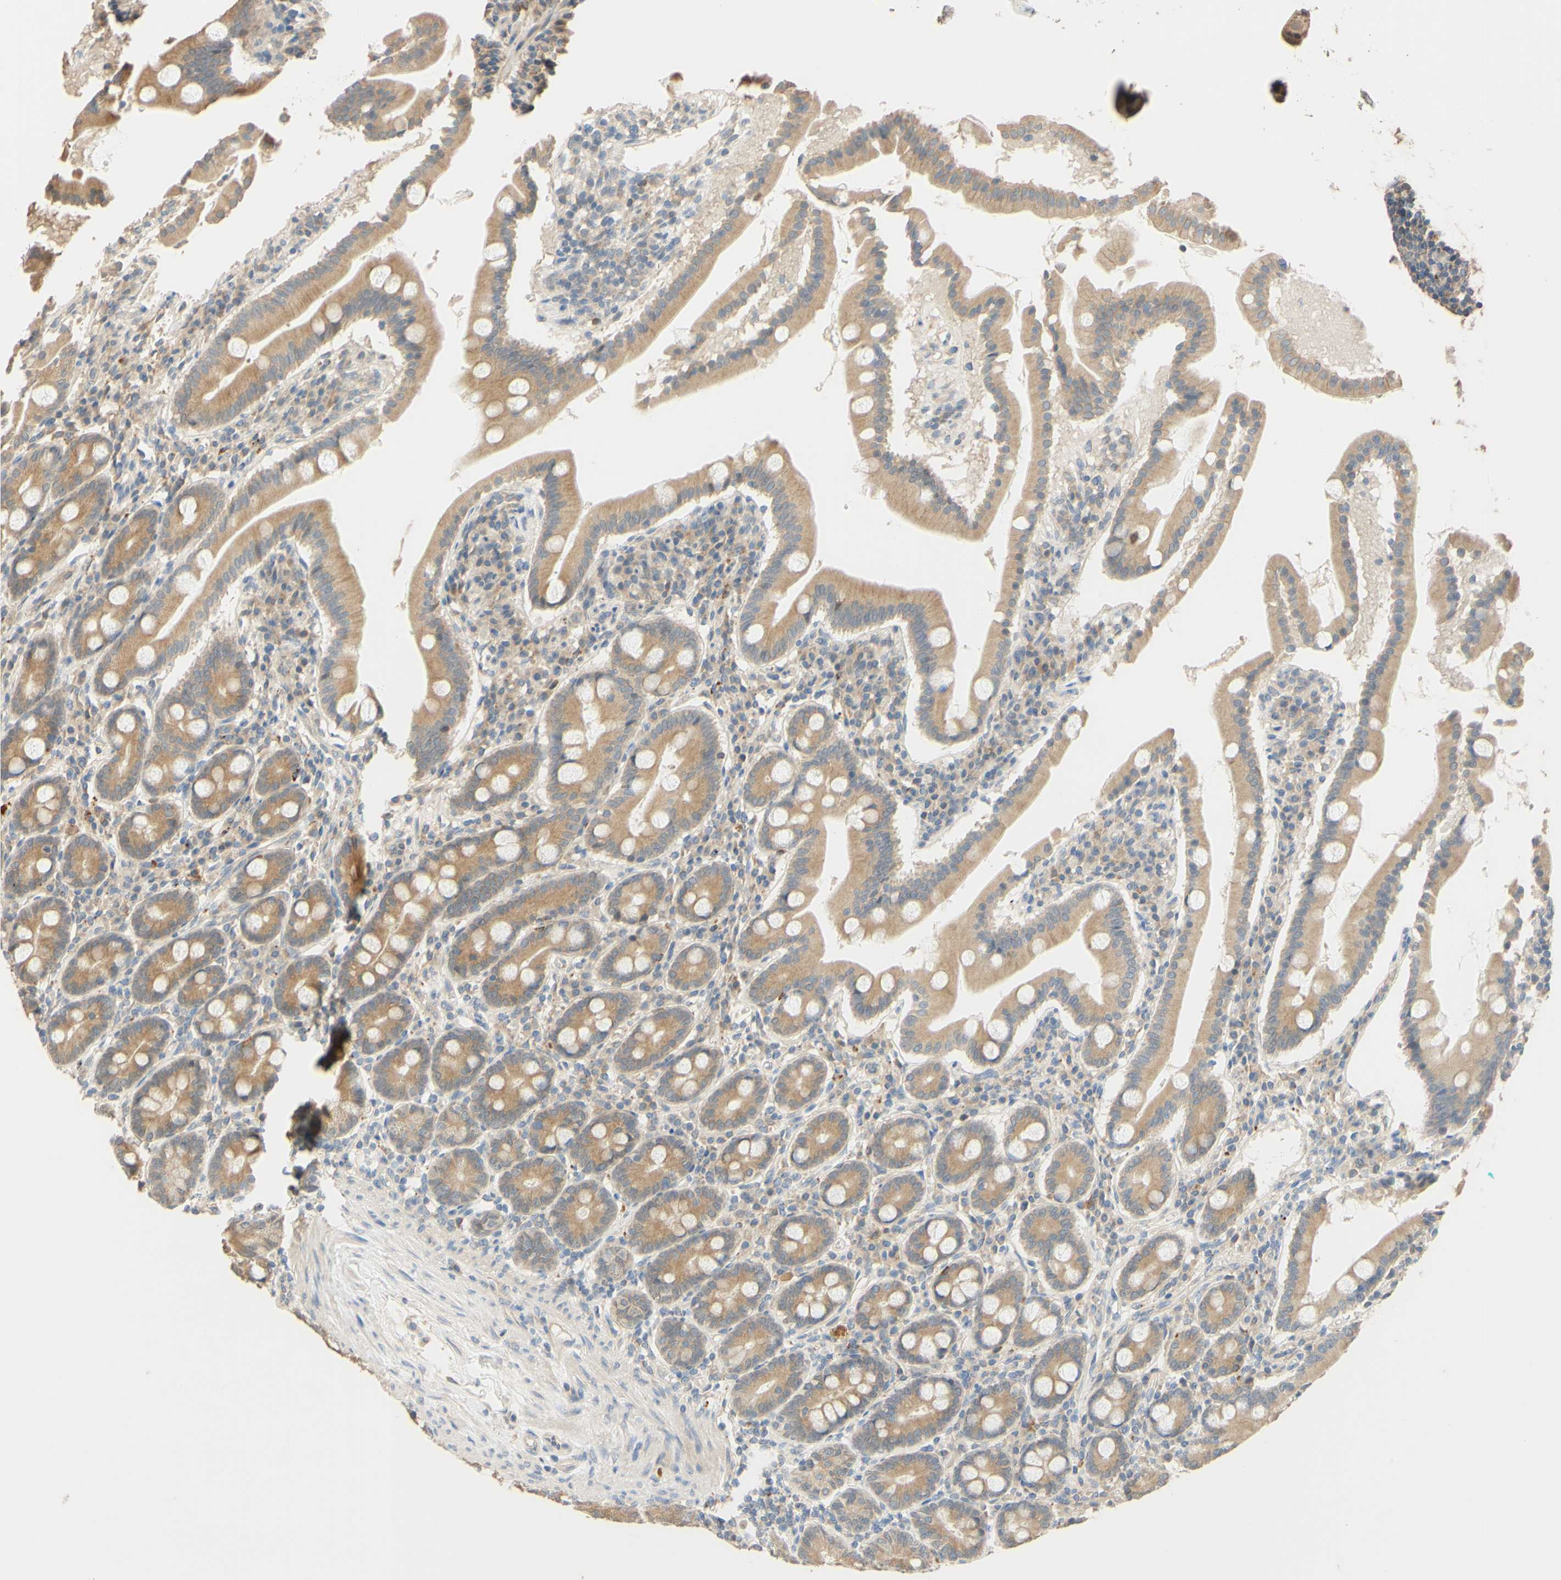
{"staining": {"intensity": "moderate", "quantity": ">75%", "location": "cytoplasmic/membranous"}, "tissue": "duodenum", "cell_type": "Glandular cells", "image_type": "normal", "snomed": [{"axis": "morphology", "description": "Normal tissue, NOS"}, {"axis": "topography", "description": "Duodenum"}], "caption": "Immunohistochemistry (IHC) micrograph of unremarkable duodenum: human duodenum stained using immunohistochemistry (IHC) demonstrates medium levels of moderate protein expression localized specifically in the cytoplasmic/membranous of glandular cells, appearing as a cytoplasmic/membranous brown color.", "gene": "SMIM19", "patient": {"sex": "male", "age": 50}}